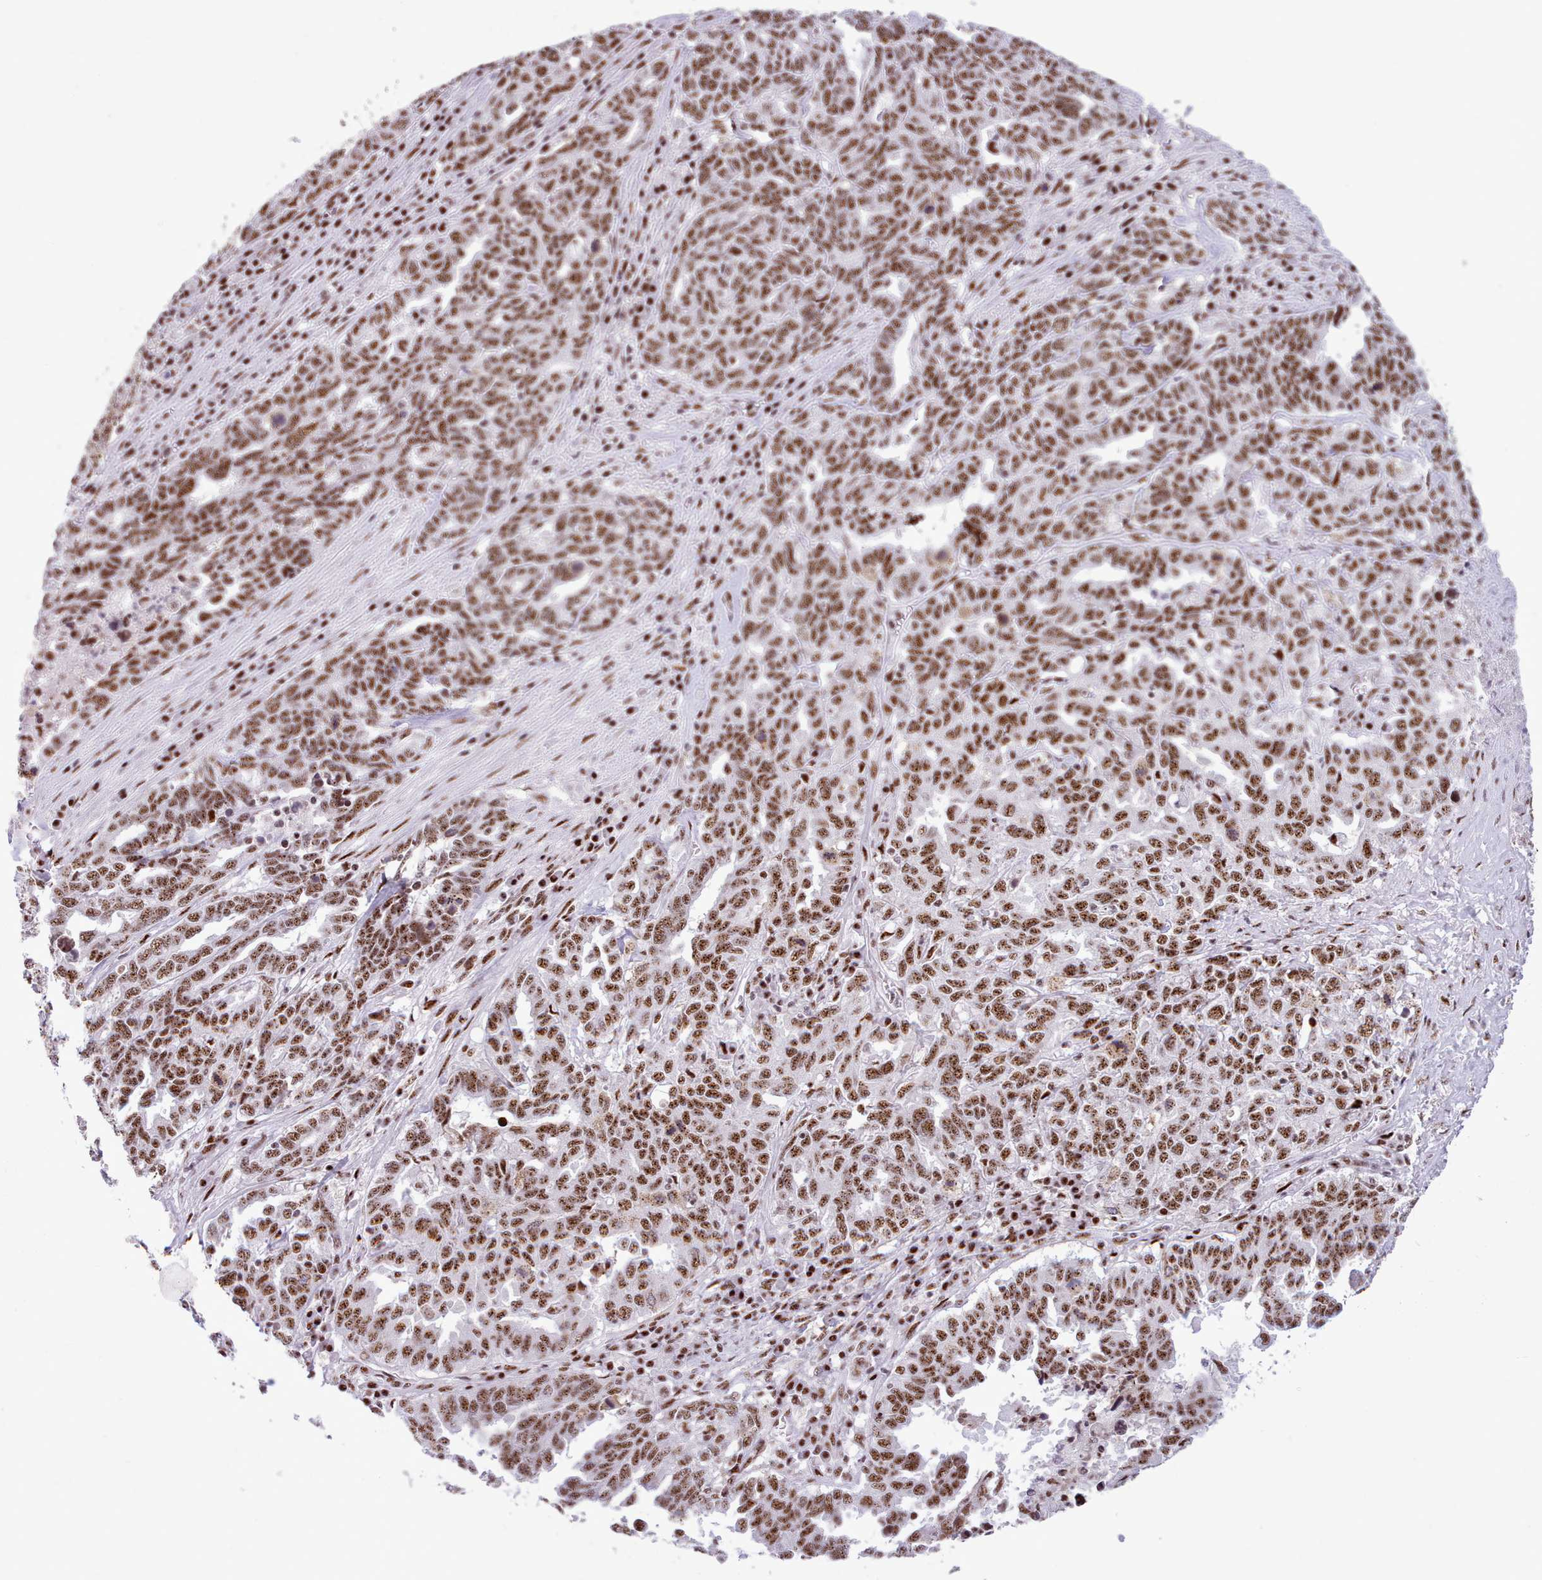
{"staining": {"intensity": "moderate", "quantity": ">75%", "location": "nuclear"}, "tissue": "ovarian cancer", "cell_type": "Tumor cells", "image_type": "cancer", "snomed": [{"axis": "morphology", "description": "Carcinoma, endometroid"}, {"axis": "topography", "description": "Ovary"}], "caption": "Tumor cells show medium levels of moderate nuclear positivity in approximately >75% of cells in human ovarian cancer. Nuclei are stained in blue.", "gene": "TMEM35B", "patient": {"sex": "female", "age": 62}}